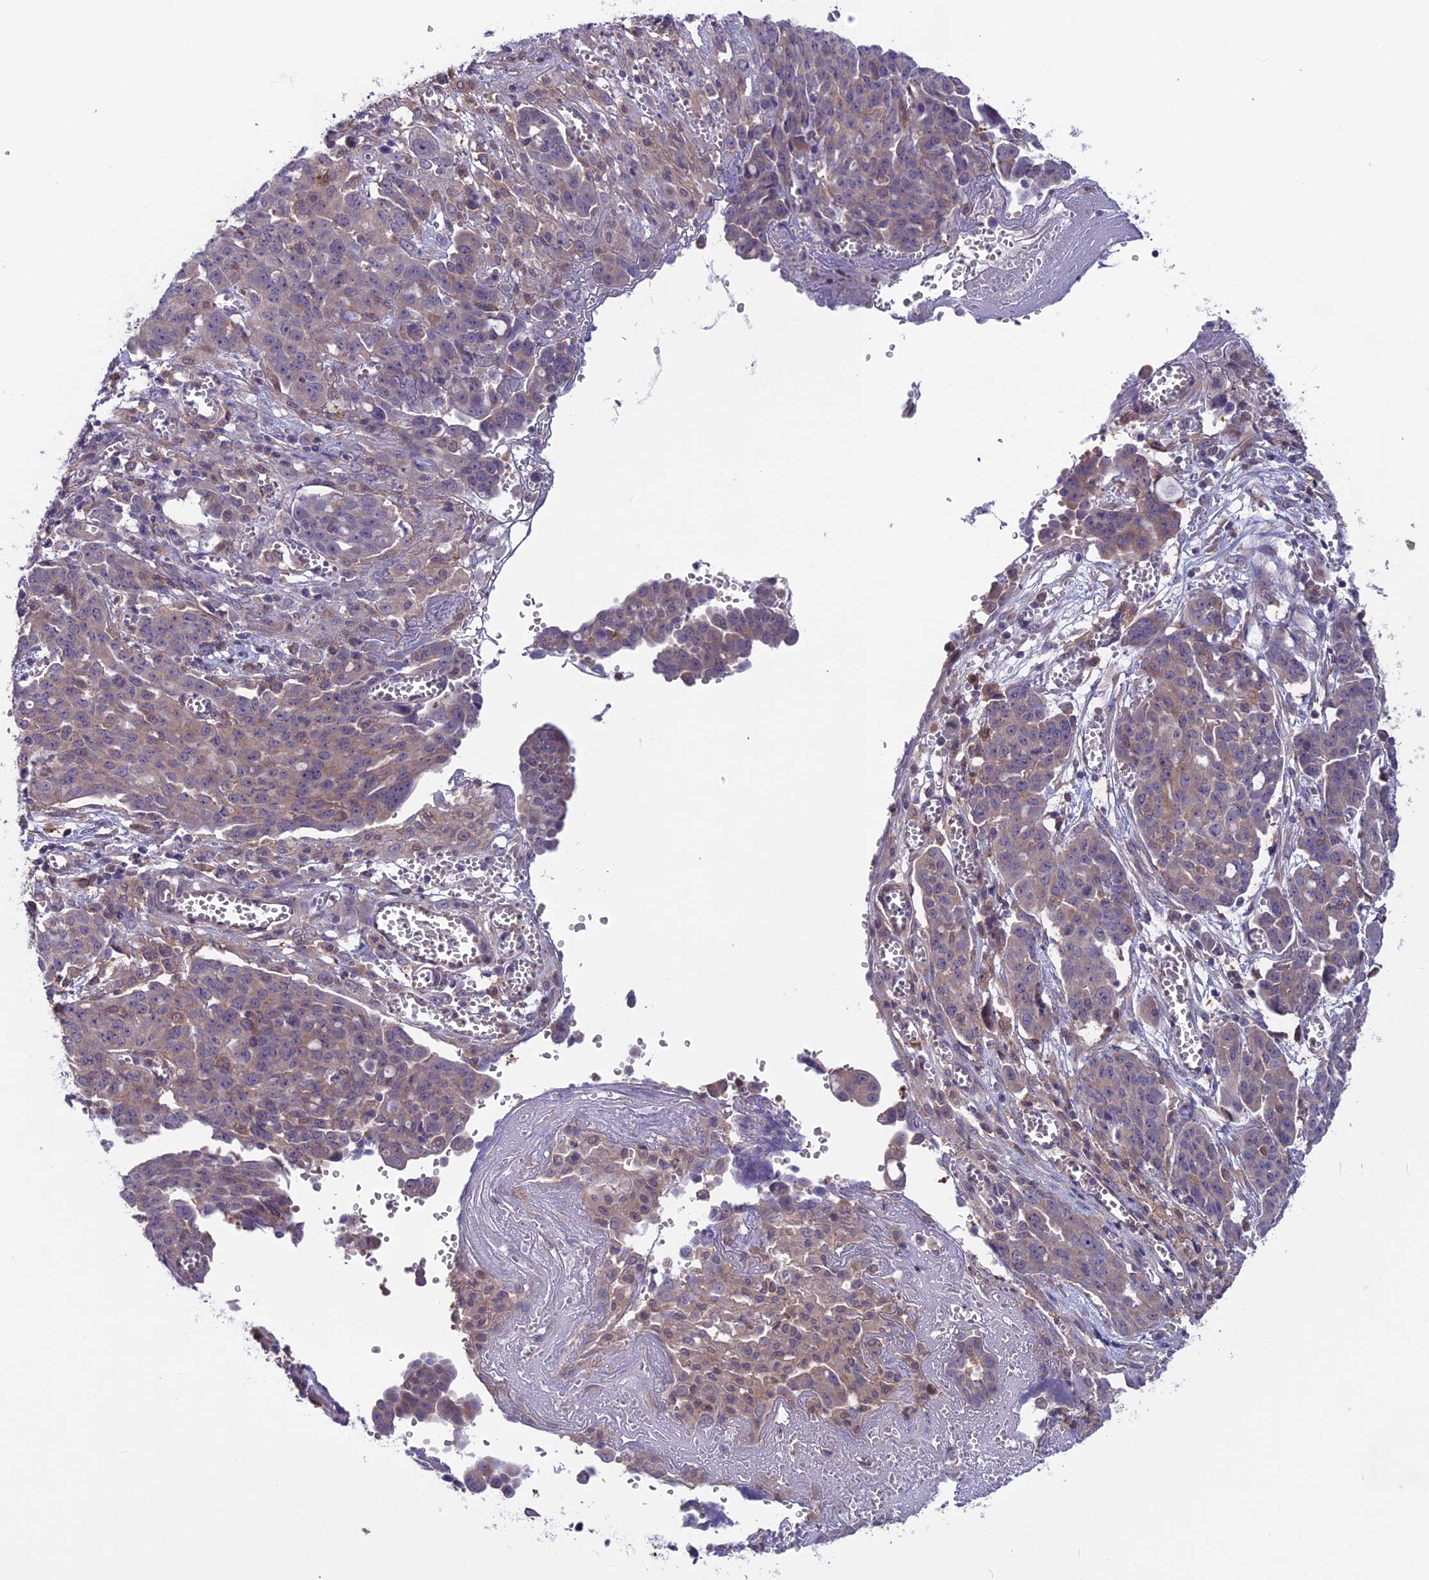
{"staining": {"intensity": "weak", "quantity": "25%-75%", "location": "cytoplasmic/membranous"}, "tissue": "ovarian cancer", "cell_type": "Tumor cells", "image_type": "cancer", "snomed": [{"axis": "morphology", "description": "Cystadenocarcinoma, serous, NOS"}, {"axis": "topography", "description": "Soft tissue"}, {"axis": "topography", "description": "Ovary"}], "caption": "Approximately 25%-75% of tumor cells in ovarian cancer demonstrate weak cytoplasmic/membranous protein positivity as visualized by brown immunohistochemical staining.", "gene": "MAST2", "patient": {"sex": "female", "age": 57}}